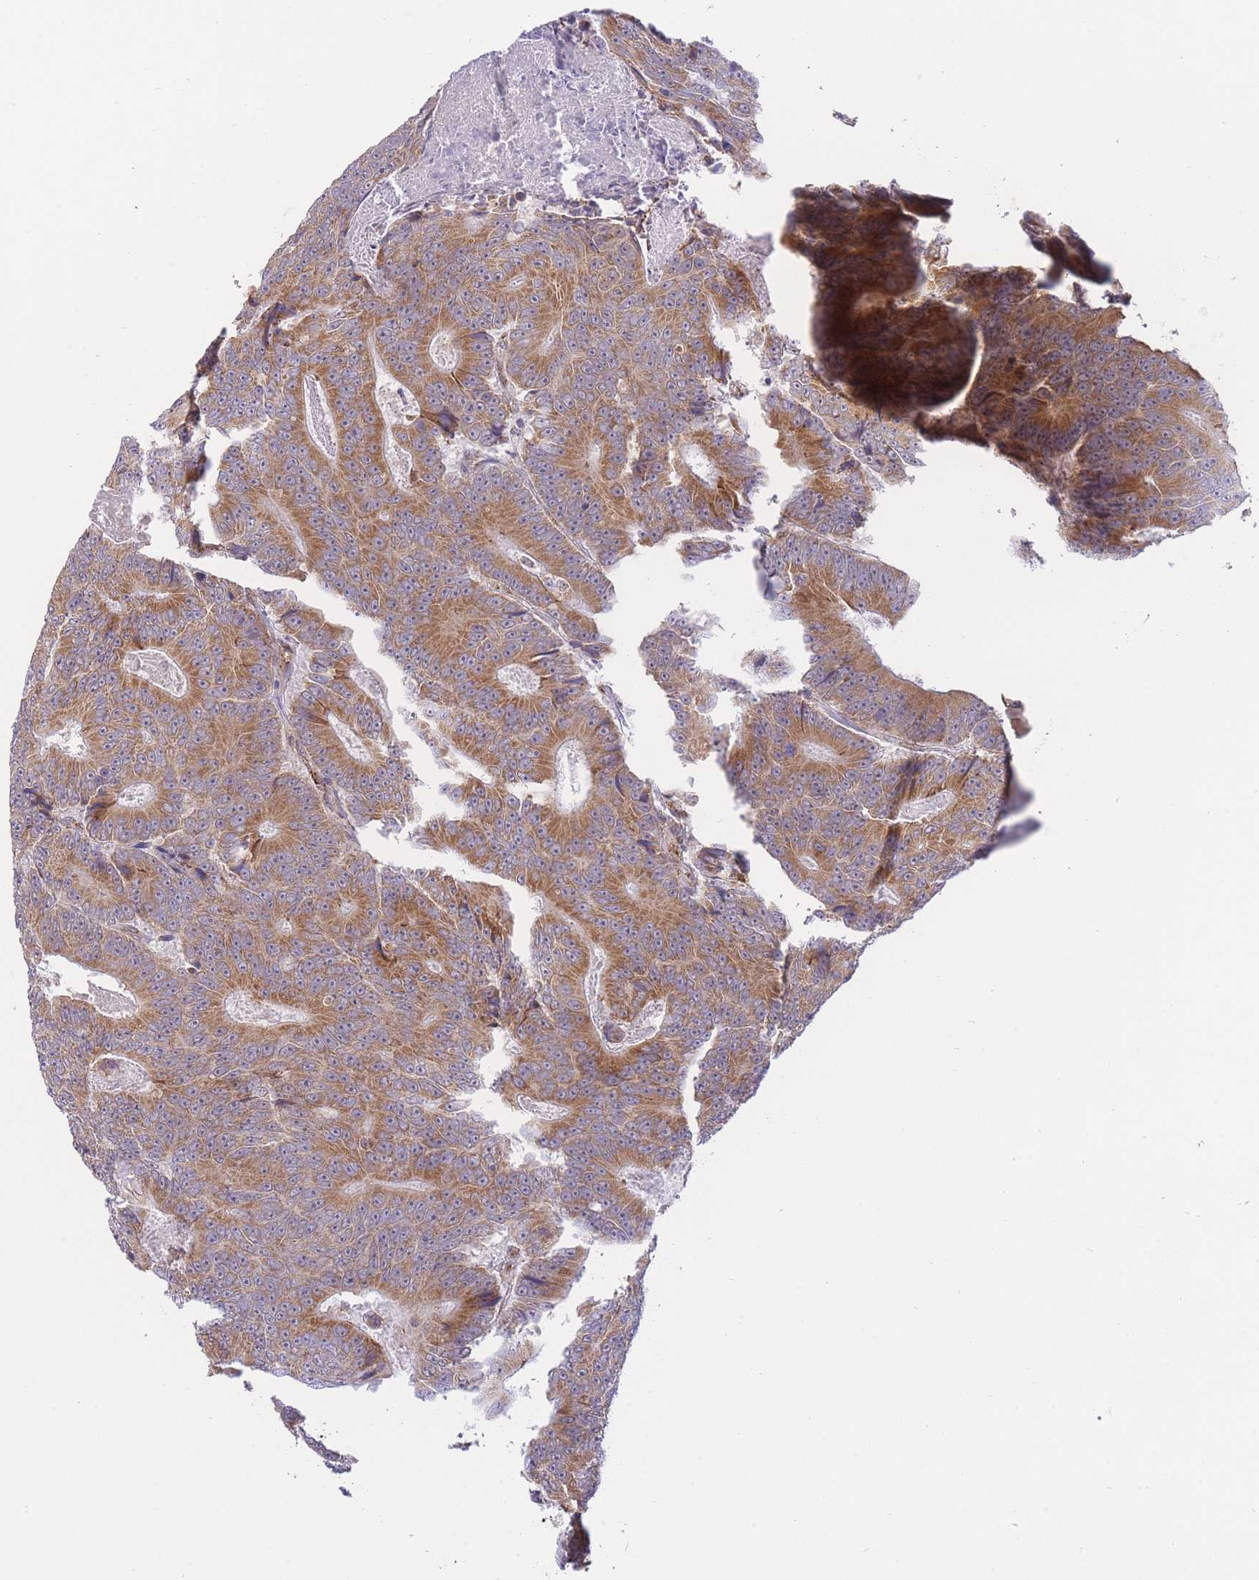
{"staining": {"intensity": "moderate", "quantity": ">75%", "location": "cytoplasmic/membranous"}, "tissue": "colorectal cancer", "cell_type": "Tumor cells", "image_type": "cancer", "snomed": [{"axis": "morphology", "description": "Adenocarcinoma, NOS"}, {"axis": "topography", "description": "Colon"}], "caption": "Colorectal adenocarcinoma was stained to show a protein in brown. There is medium levels of moderate cytoplasmic/membranous positivity in approximately >75% of tumor cells.", "gene": "EXOSC8", "patient": {"sex": "male", "age": 83}}